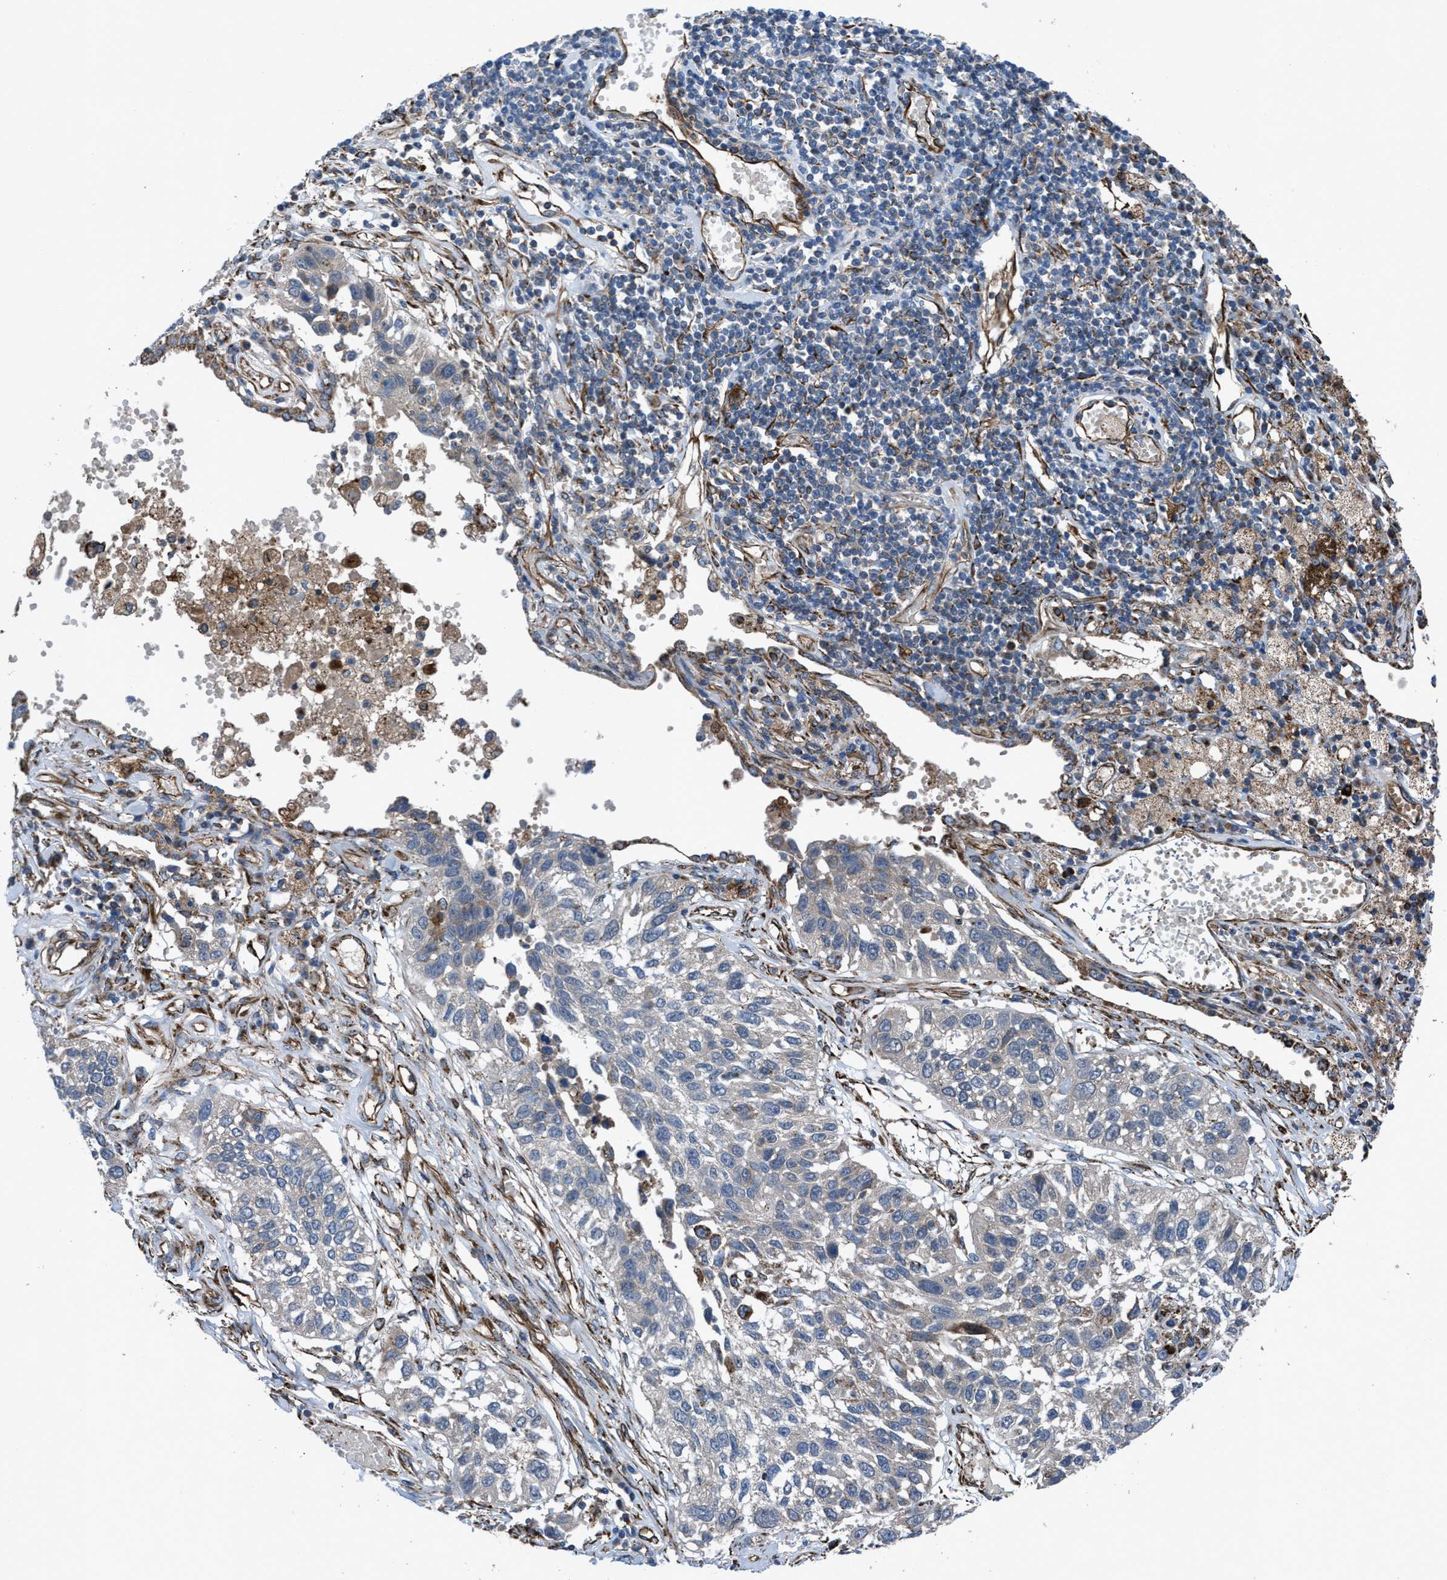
{"staining": {"intensity": "negative", "quantity": "none", "location": "none"}, "tissue": "lung cancer", "cell_type": "Tumor cells", "image_type": "cancer", "snomed": [{"axis": "morphology", "description": "Squamous cell carcinoma, NOS"}, {"axis": "topography", "description": "Lung"}], "caption": "An image of lung squamous cell carcinoma stained for a protein exhibits no brown staining in tumor cells.", "gene": "SLC6A9", "patient": {"sex": "male", "age": 71}}